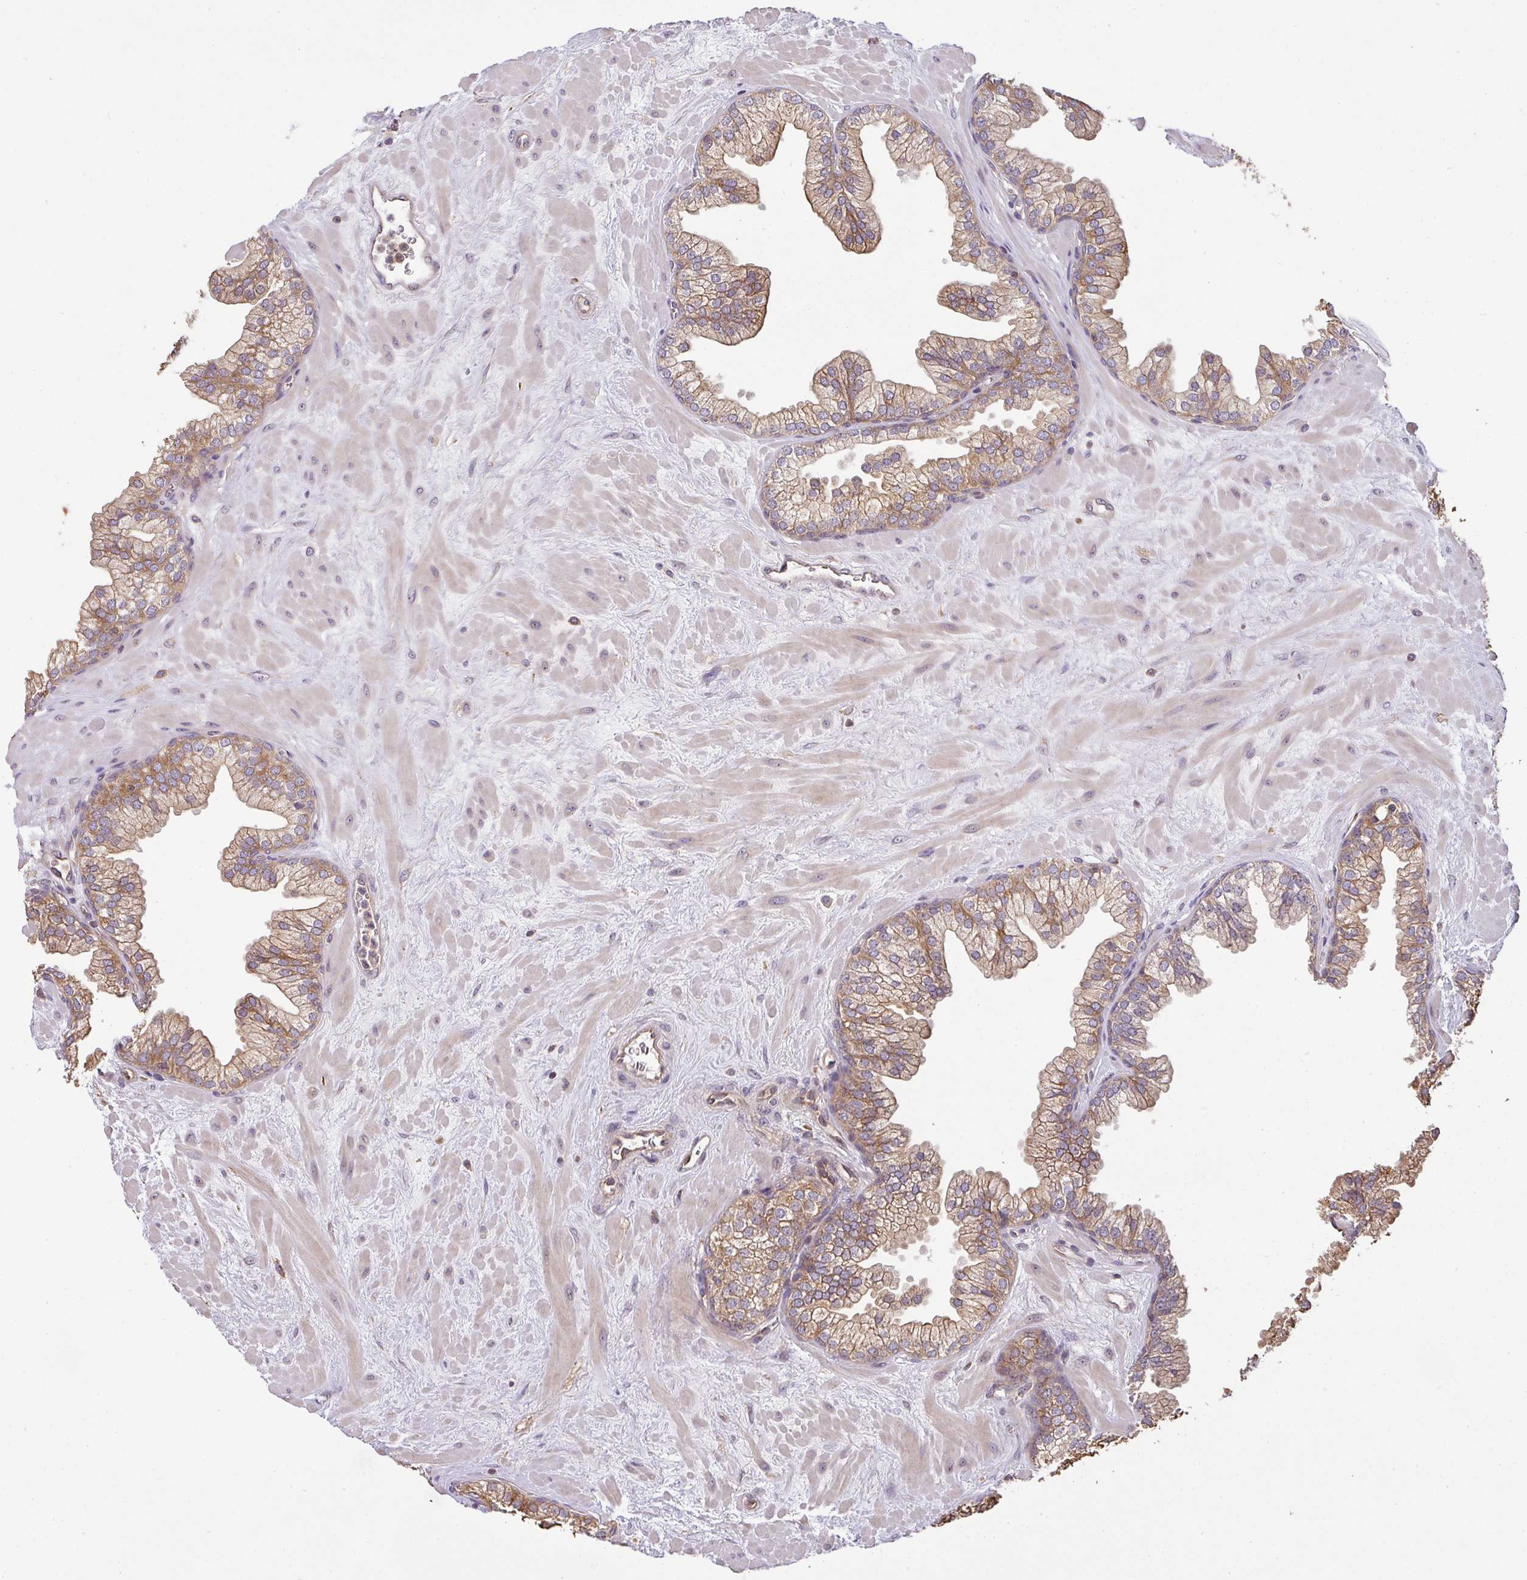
{"staining": {"intensity": "moderate", "quantity": ">75%", "location": "cytoplasmic/membranous"}, "tissue": "prostate", "cell_type": "Glandular cells", "image_type": "normal", "snomed": [{"axis": "morphology", "description": "Normal tissue, NOS"}, {"axis": "topography", "description": "Prostate"}, {"axis": "topography", "description": "Peripheral nerve tissue"}], "caption": "Human prostate stained with a brown dye exhibits moderate cytoplasmic/membranous positive positivity in approximately >75% of glandular cells.", "gene": "VENTX", "patient": {"sex": "male", "age": 61}}